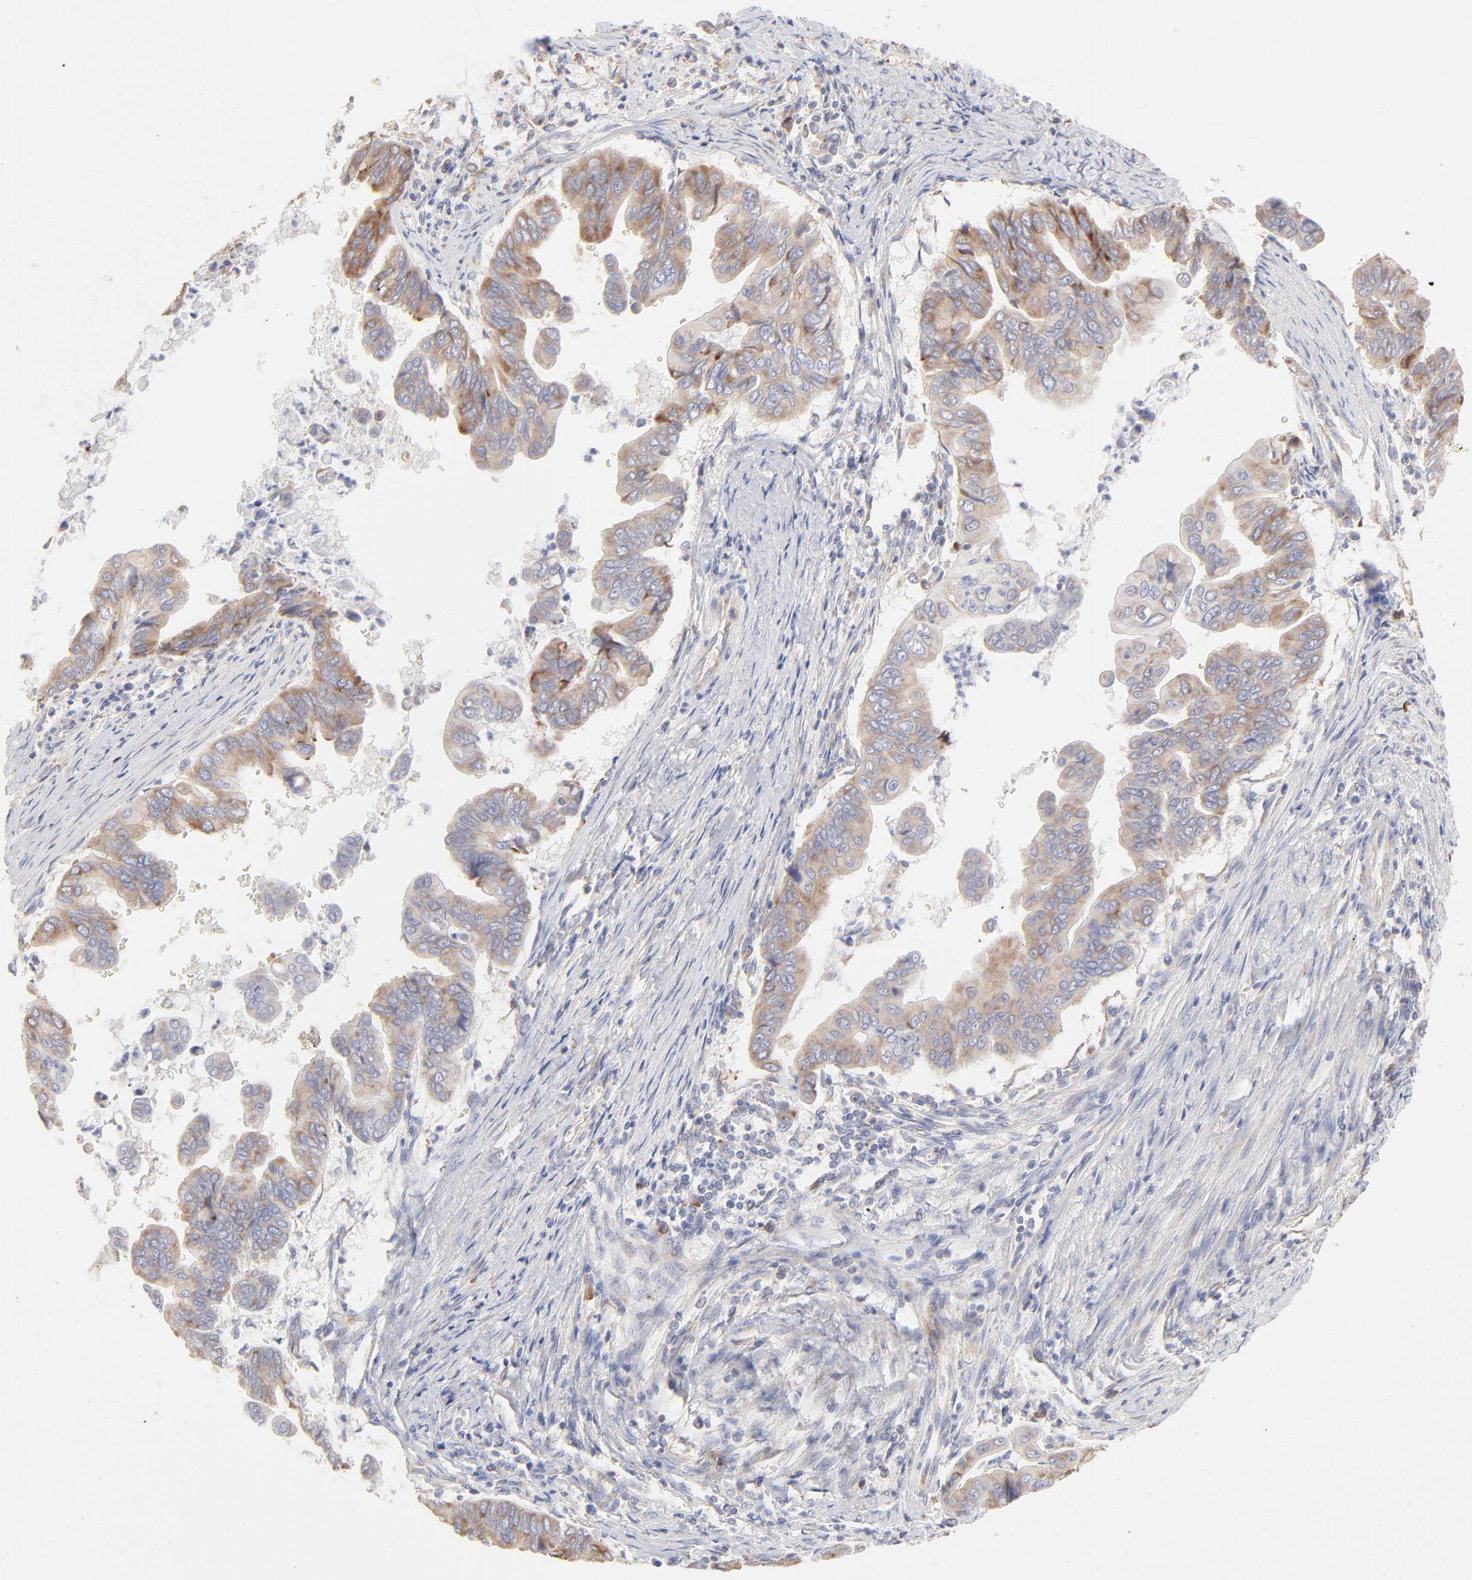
{"staining": {"intensity": "moderate", "quantity": ">75%", "location": "cytoplasmic/membranous"}, "tissue": "stomach cancer", "cell_type": "Tumor cells", "image_type": "cancer", "snomed": [{"axis": "morphology", "description": "Adenocarcinoma, NOS"}, {"axis": "topography", "description": "Stomach, upper"}], "caption": "Stomach cancer stained with immunohistochemistry displays moderate cytoplasmic/membranous positivity in approximately >75% of tumor cells.", "gene": "RPS21", "patient": {"sex": "male", "age": 80}}